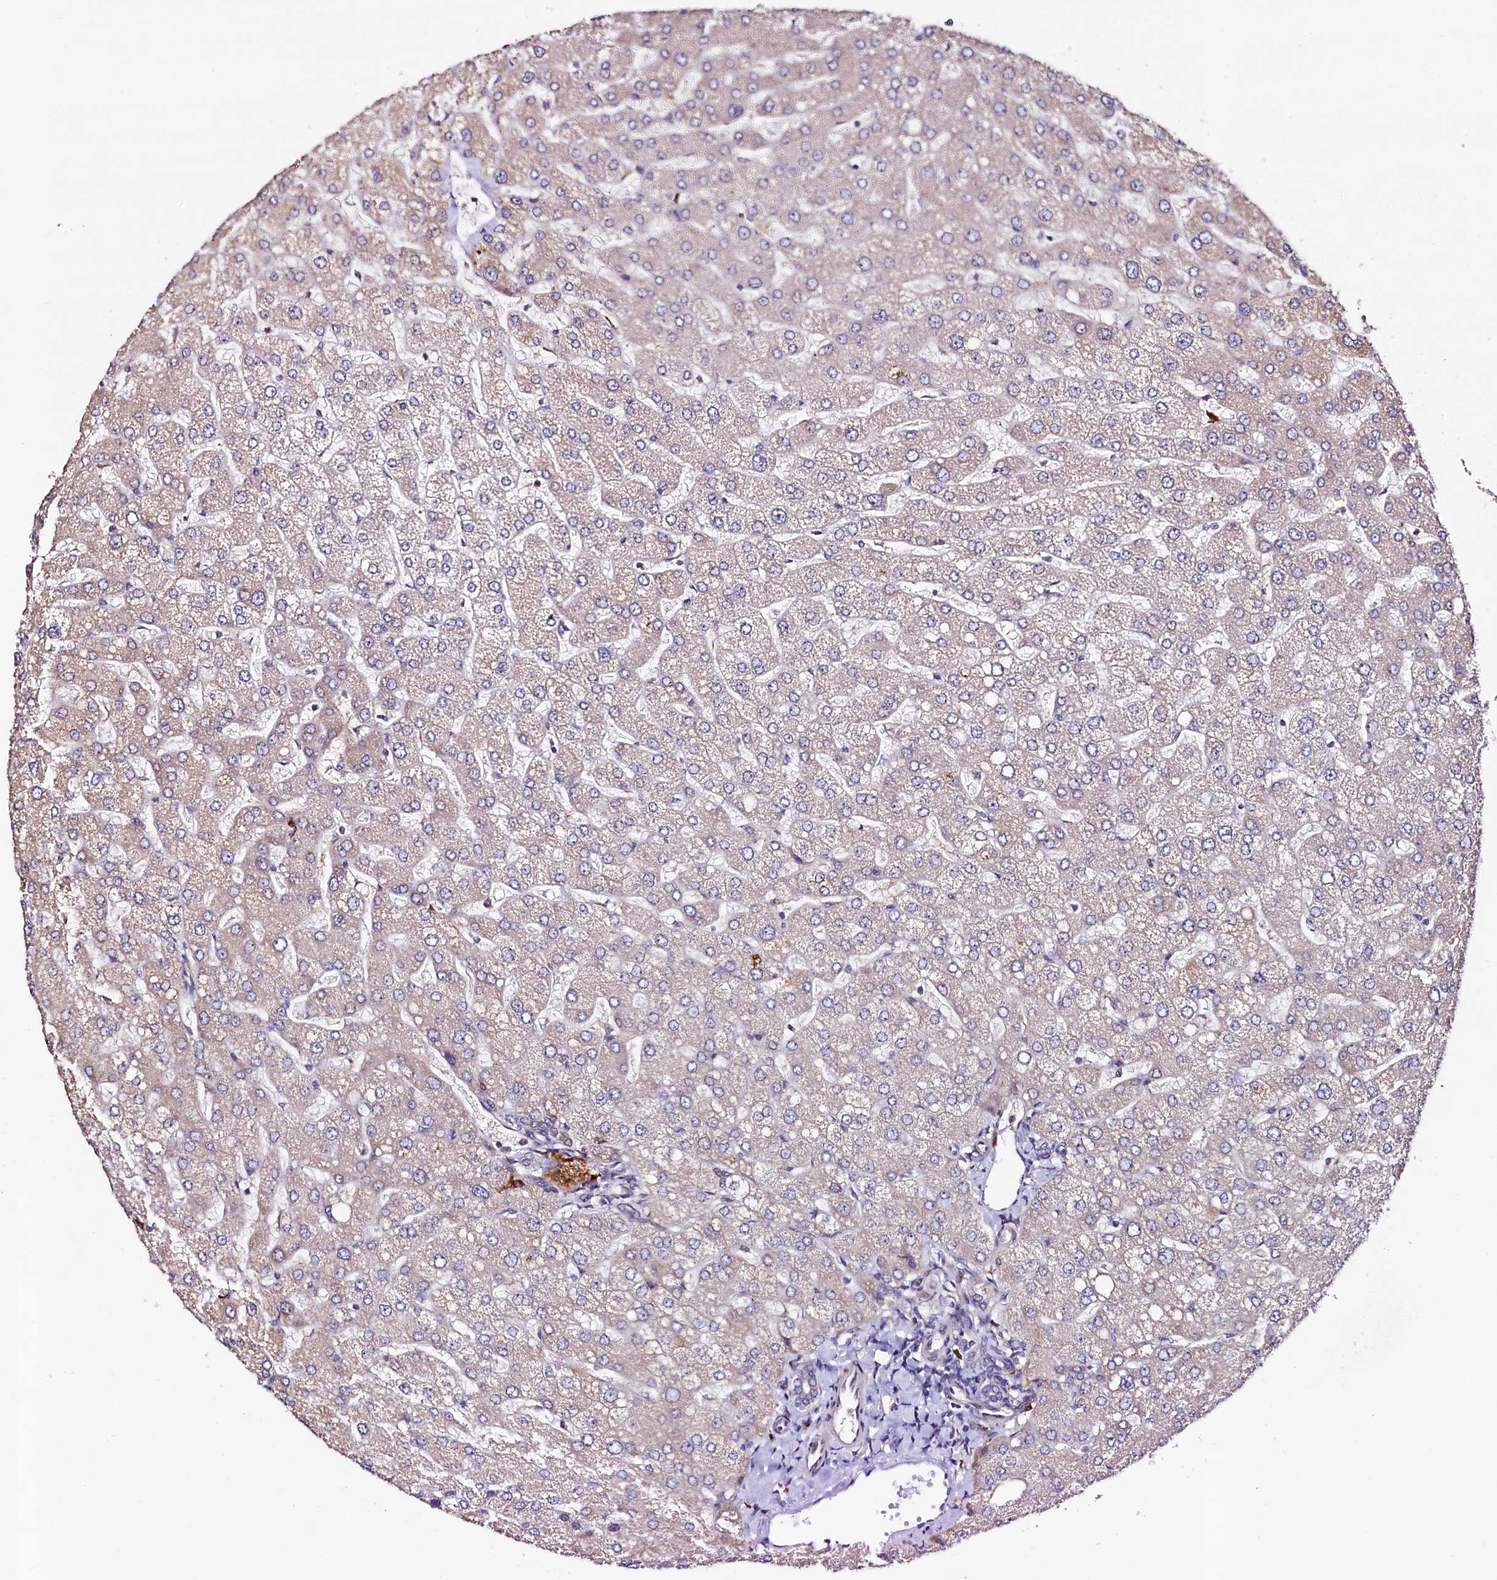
{"staining": {"intensity": "negative", "quantity": "none", "location": "none"}, "tissue": "liver", "cell_type": "Cholangiocytes", "image_type": "normal", "snomed": [{"axis": "morphology", "description": "Normal tissue, NOS"}, {"axis": "topography", "description": "Liver"}], "caption": "Image shows no significant protein expression in cholangiocytes of normal liver. (DAB immunohistochemistry visualized using brightfield microscopy, high magnification).", "gene": "C5orf15", "patient": {"sex": "male", "age": 55}}